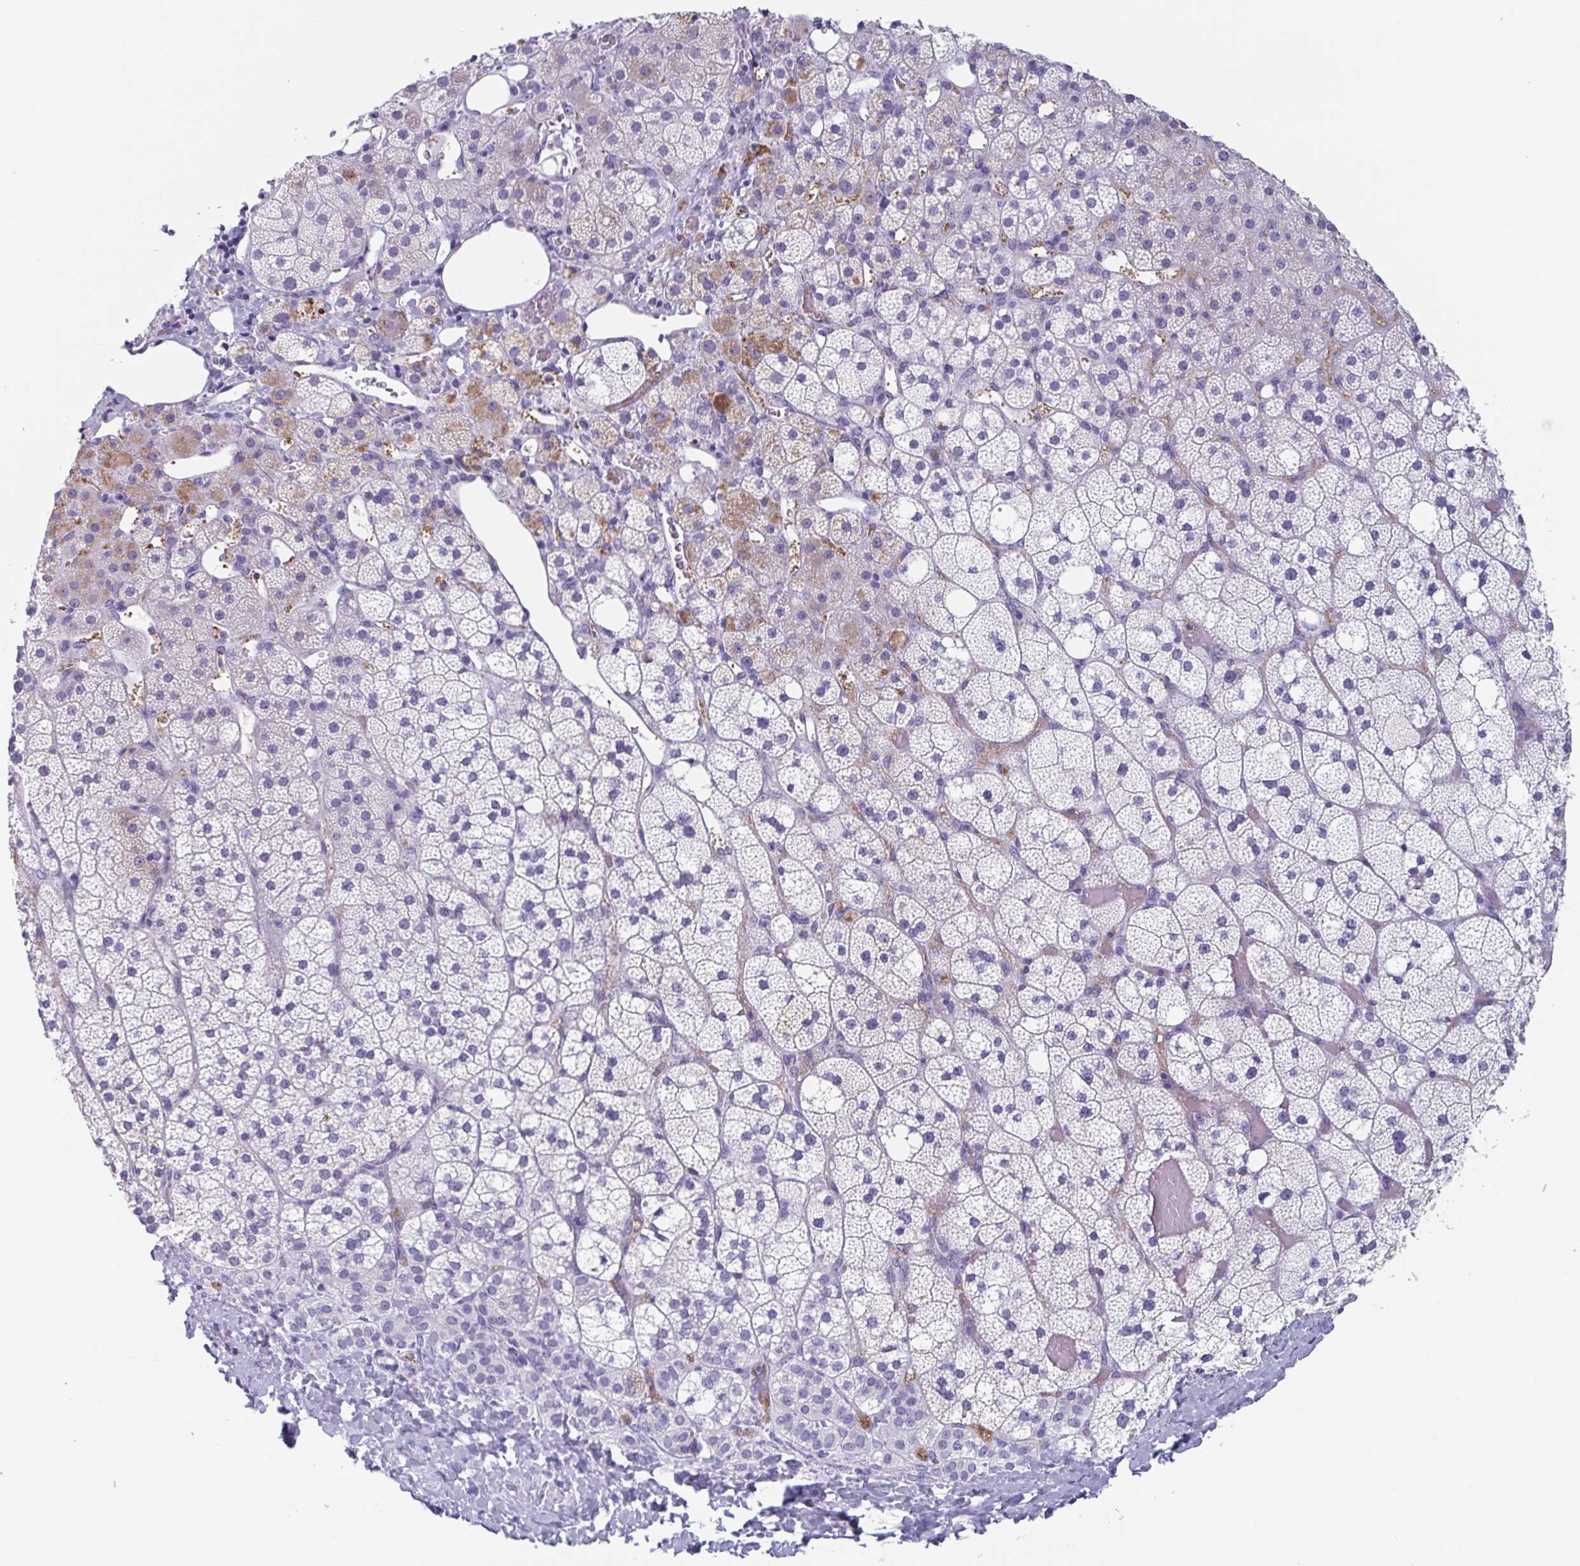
{"staining": {"intensity": "moderate", "quantity": "<25%", "location": "cytoplasmic/membranous"}, "tissue": "adrenal gland", "cell_type": "Glandular cells", "image_type": "normal", "snomed": [{"axis": "morphology", "description": "Normal tissue, NOS"}, {"axis": "topography", "description": "Adrenal gland"}], "caption": "Immunohistochemical staining of normal human adrenal gland displays moderate cytoplasmic/membranous protein expression in about <25% of glandular cells. (DAB (3,3'-diaminobenzidine) = brown stain, brightfield microscopy at high magnification).", "gene": "LYRM2", "patient": {"sex": "male", "age": 53}}